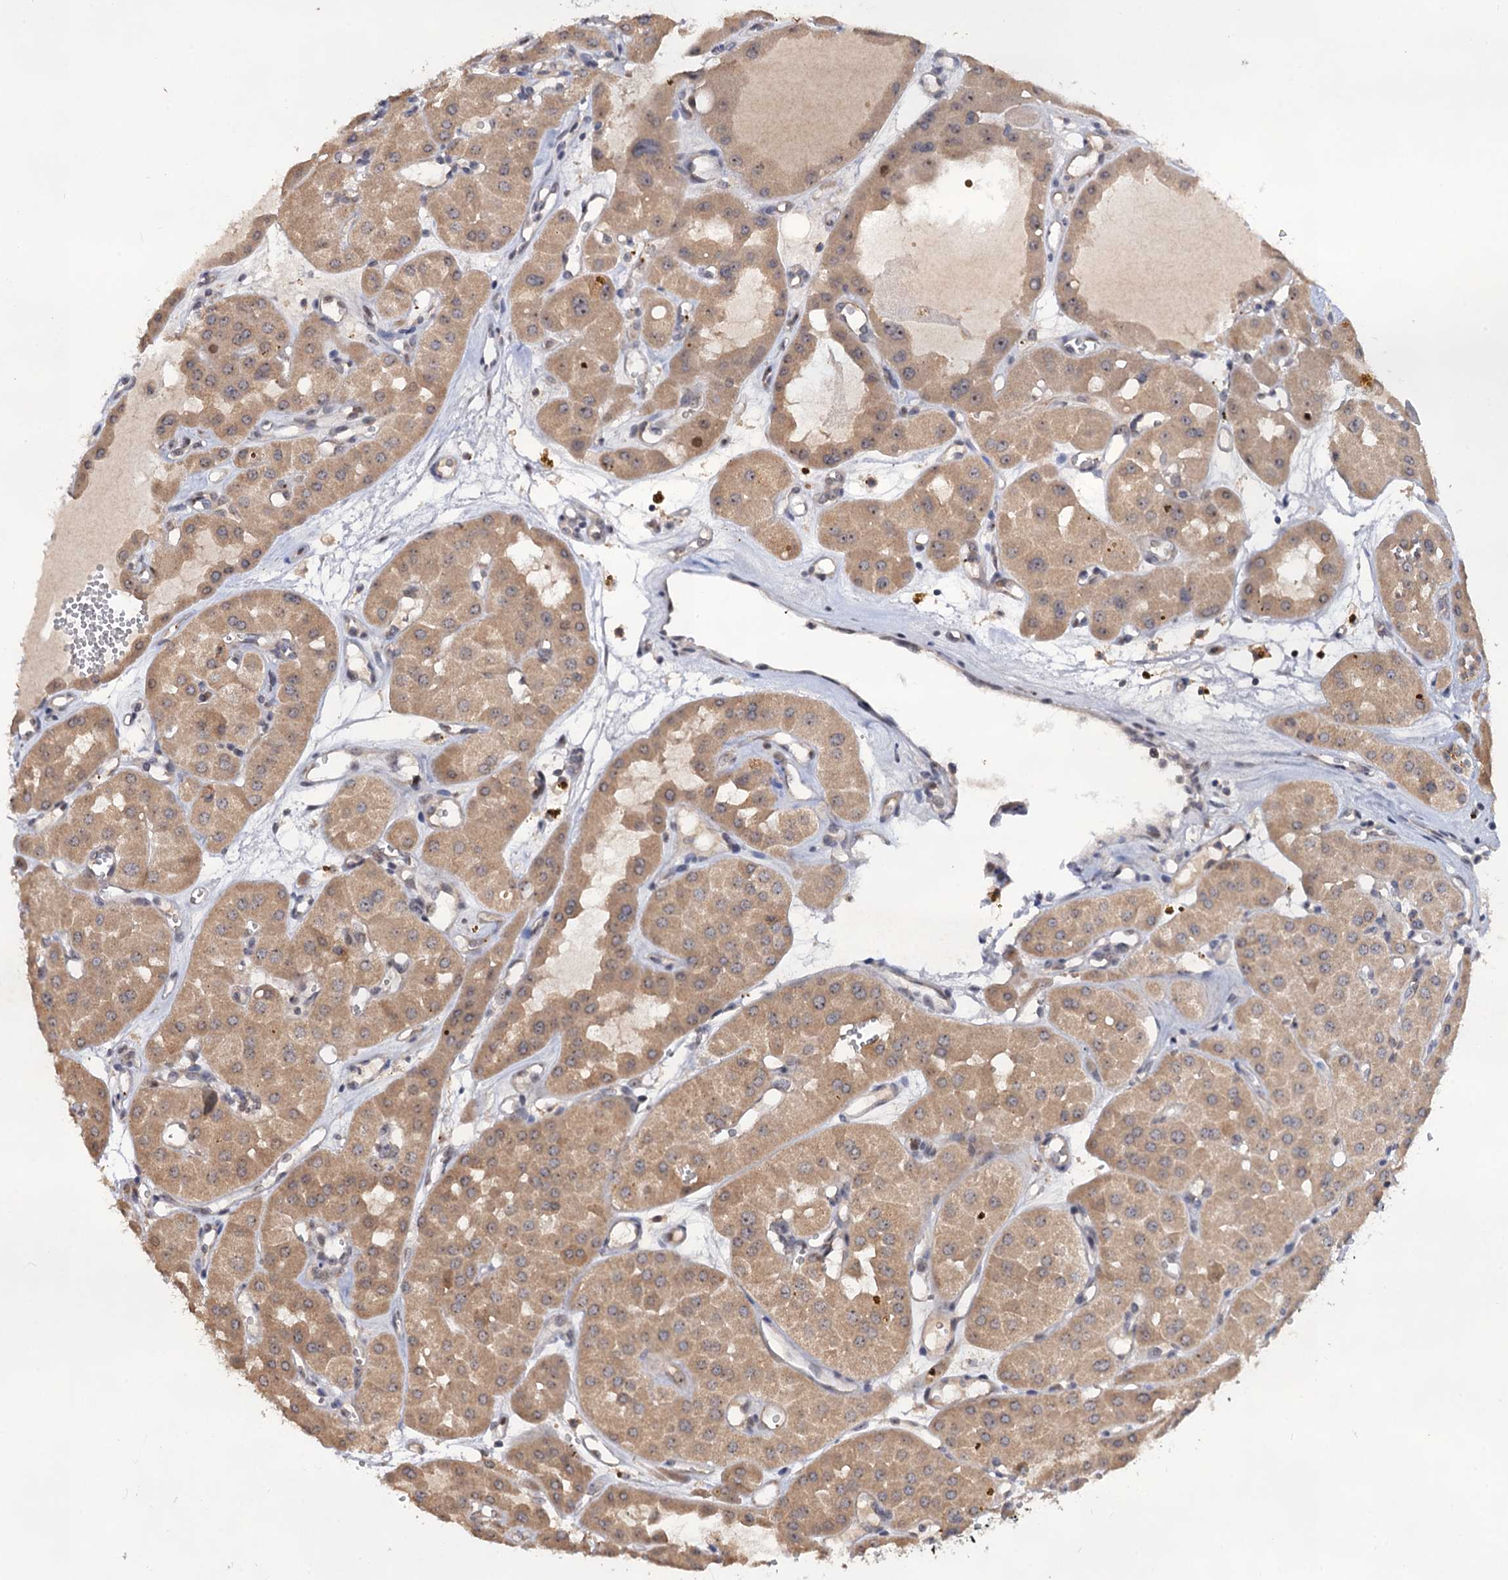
{"staining": {"intensity": "weak", "quantity": ">75%", "location": "cytoplasmic/membranous"}, "tissue": "renal cancer", "cell_type": "Tumor cells", "image_type": "cancer", "snomed": [{"axis": "morphology", "description": "Carcinoma, NOS"}, {"axis": "topography", "description": "Kidney"}], "caption": "Renal cancer (carcinoma) tissue displays weak cytoplasmic/membranous staining in about >75% of tumor cells", "gene": "LRRC63", "patient": {"sex": "female", "age": 75}}